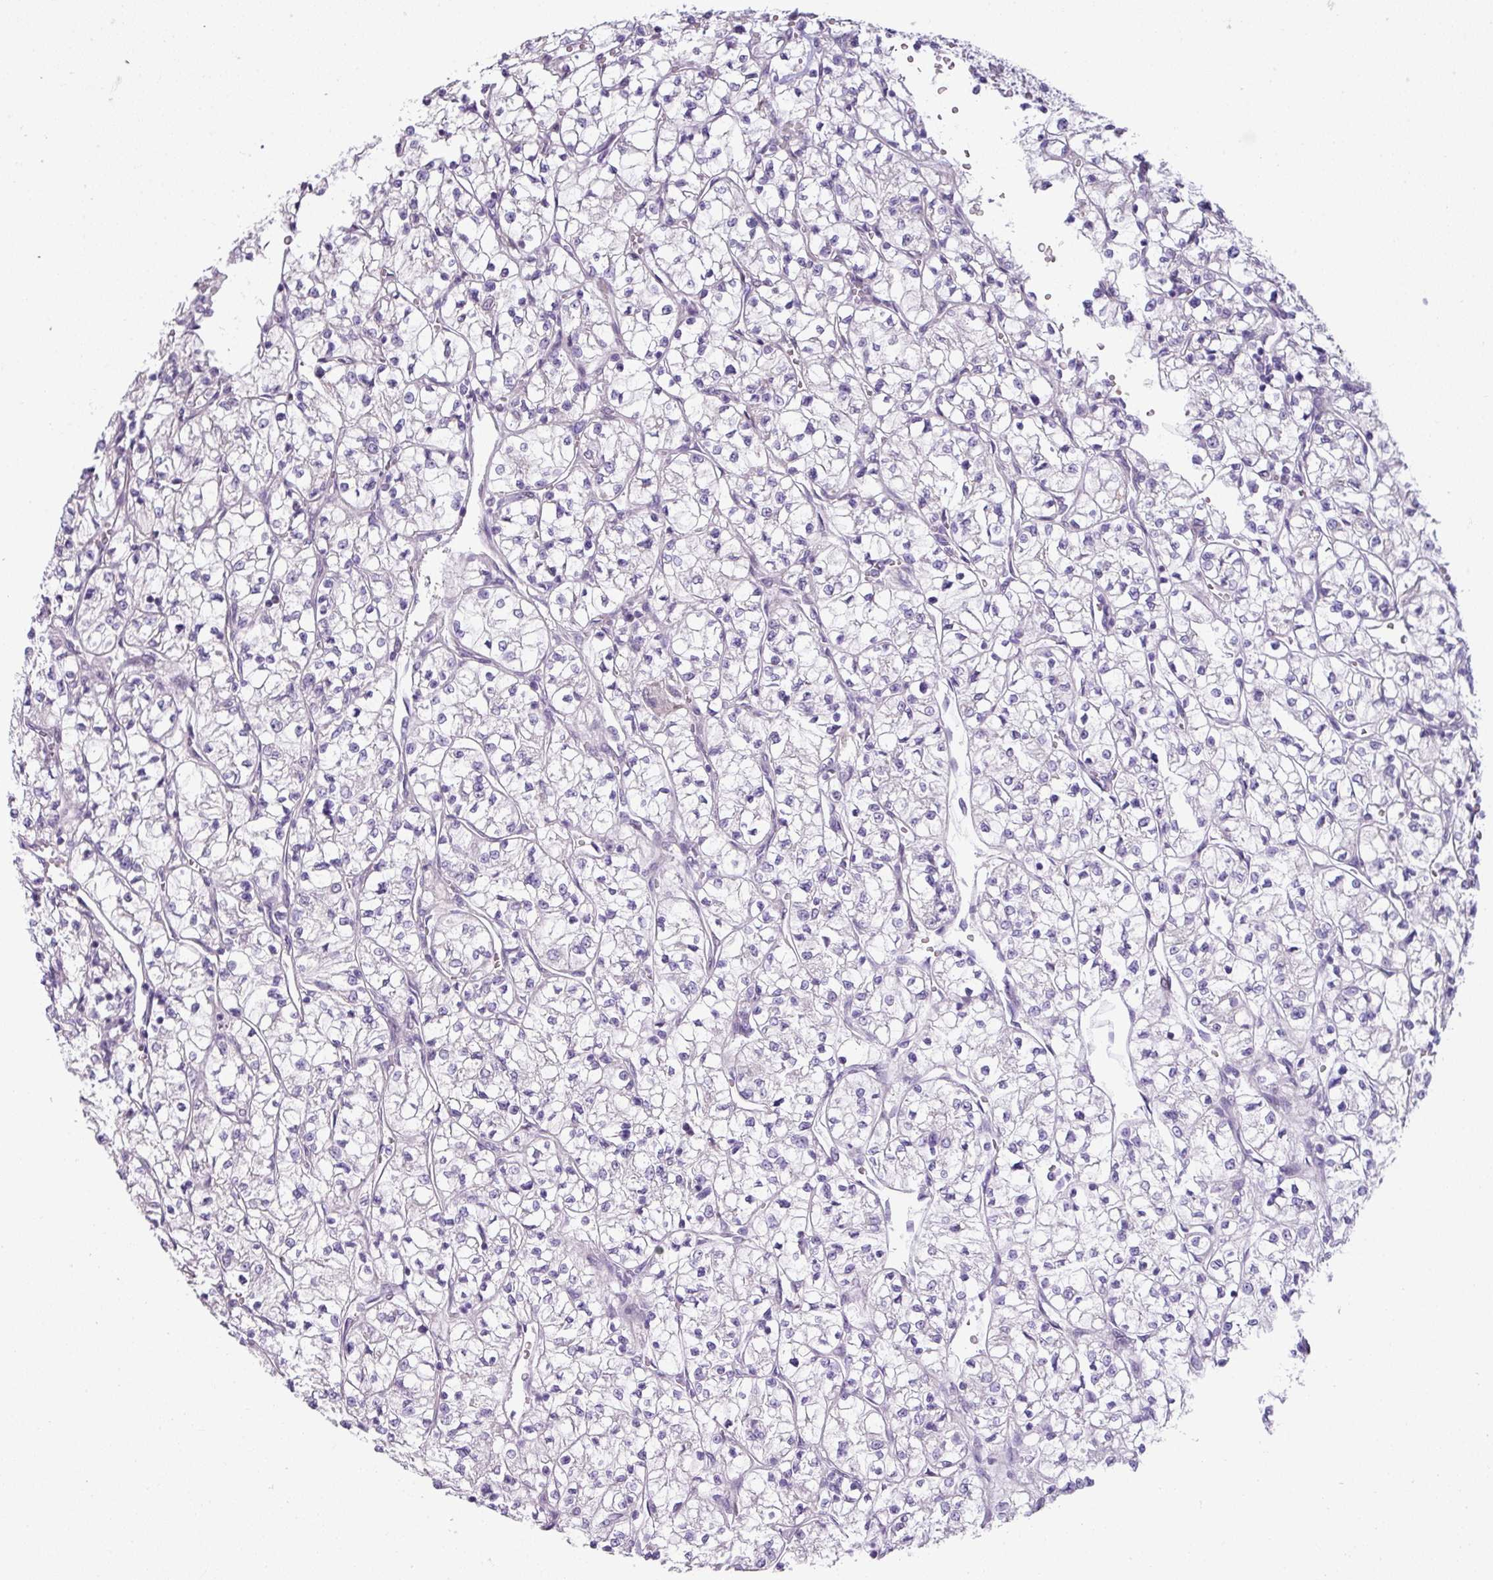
{"staining": {"intensity": "negative", "quantity": "none", "location": "none"}, "tissue": "renal cancer", "cell_type": "Tumor cells", "image_type": "cancer", "snomed": [{"axis": "morphology", "description": "Adenocarcinoma, NOS"}, {"axis": "topography", "description": "Kidney"}], "caption": "Tumor cells show no significant positivity in renal adenocarcinoma.", "gene": "STAT5A", "patient": {"sex": "female", "age": 64}}